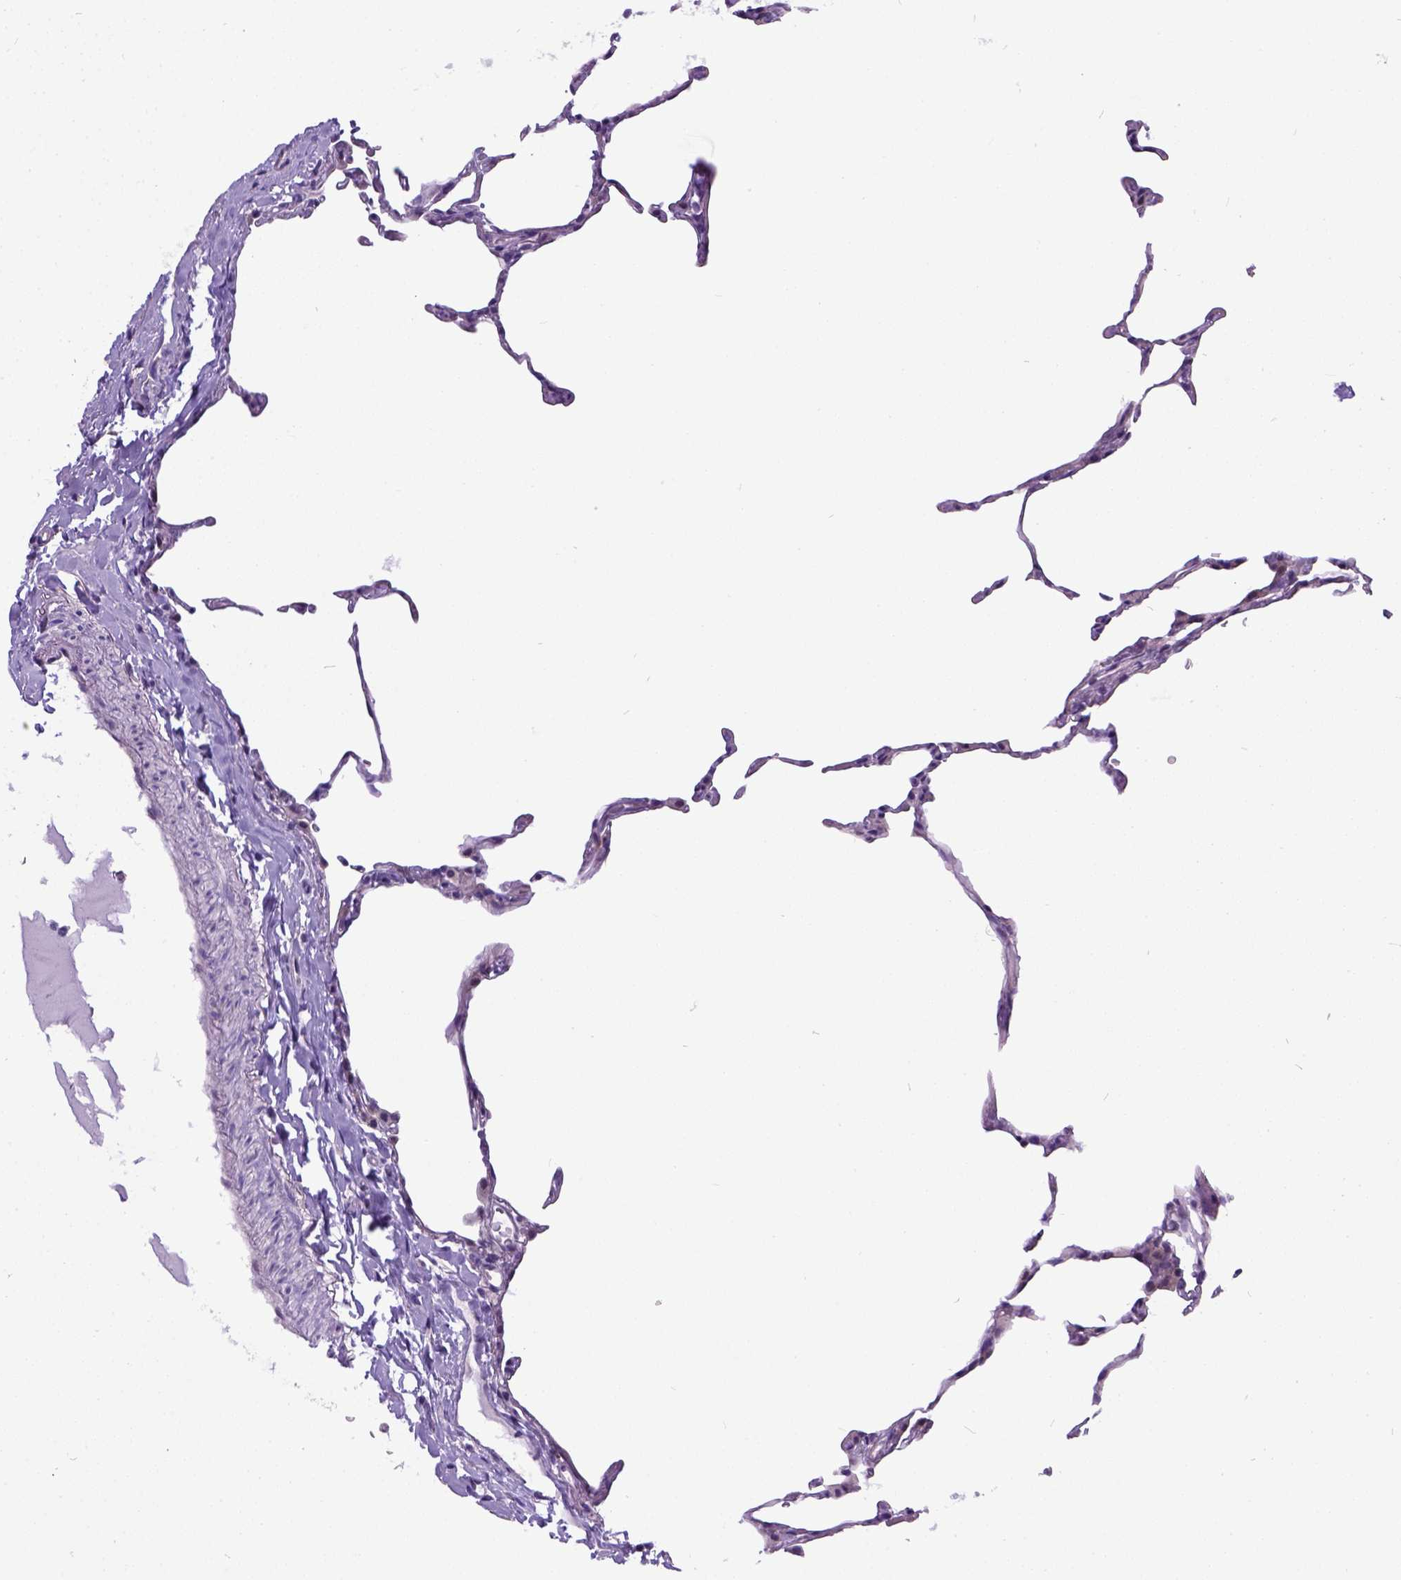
{"staining": {"intensity": "weak", "quantity": "<25%", "location": "cytoplasmic/membranous"}, "tissue": "lung", "cell_type": "Alveolar cells", "image_type": "normal", "snomed": [{"axis": "morphology", "description": "Normal tissue, NOS"}, {"axis": "topography", "description": "Lung"}], "caption": "This is a micrograph of IHC staining of normal lung, which shows no expression in alveolar cells.", "gene": "NEK5", "patient": {"sex": "female", "age": 57}}